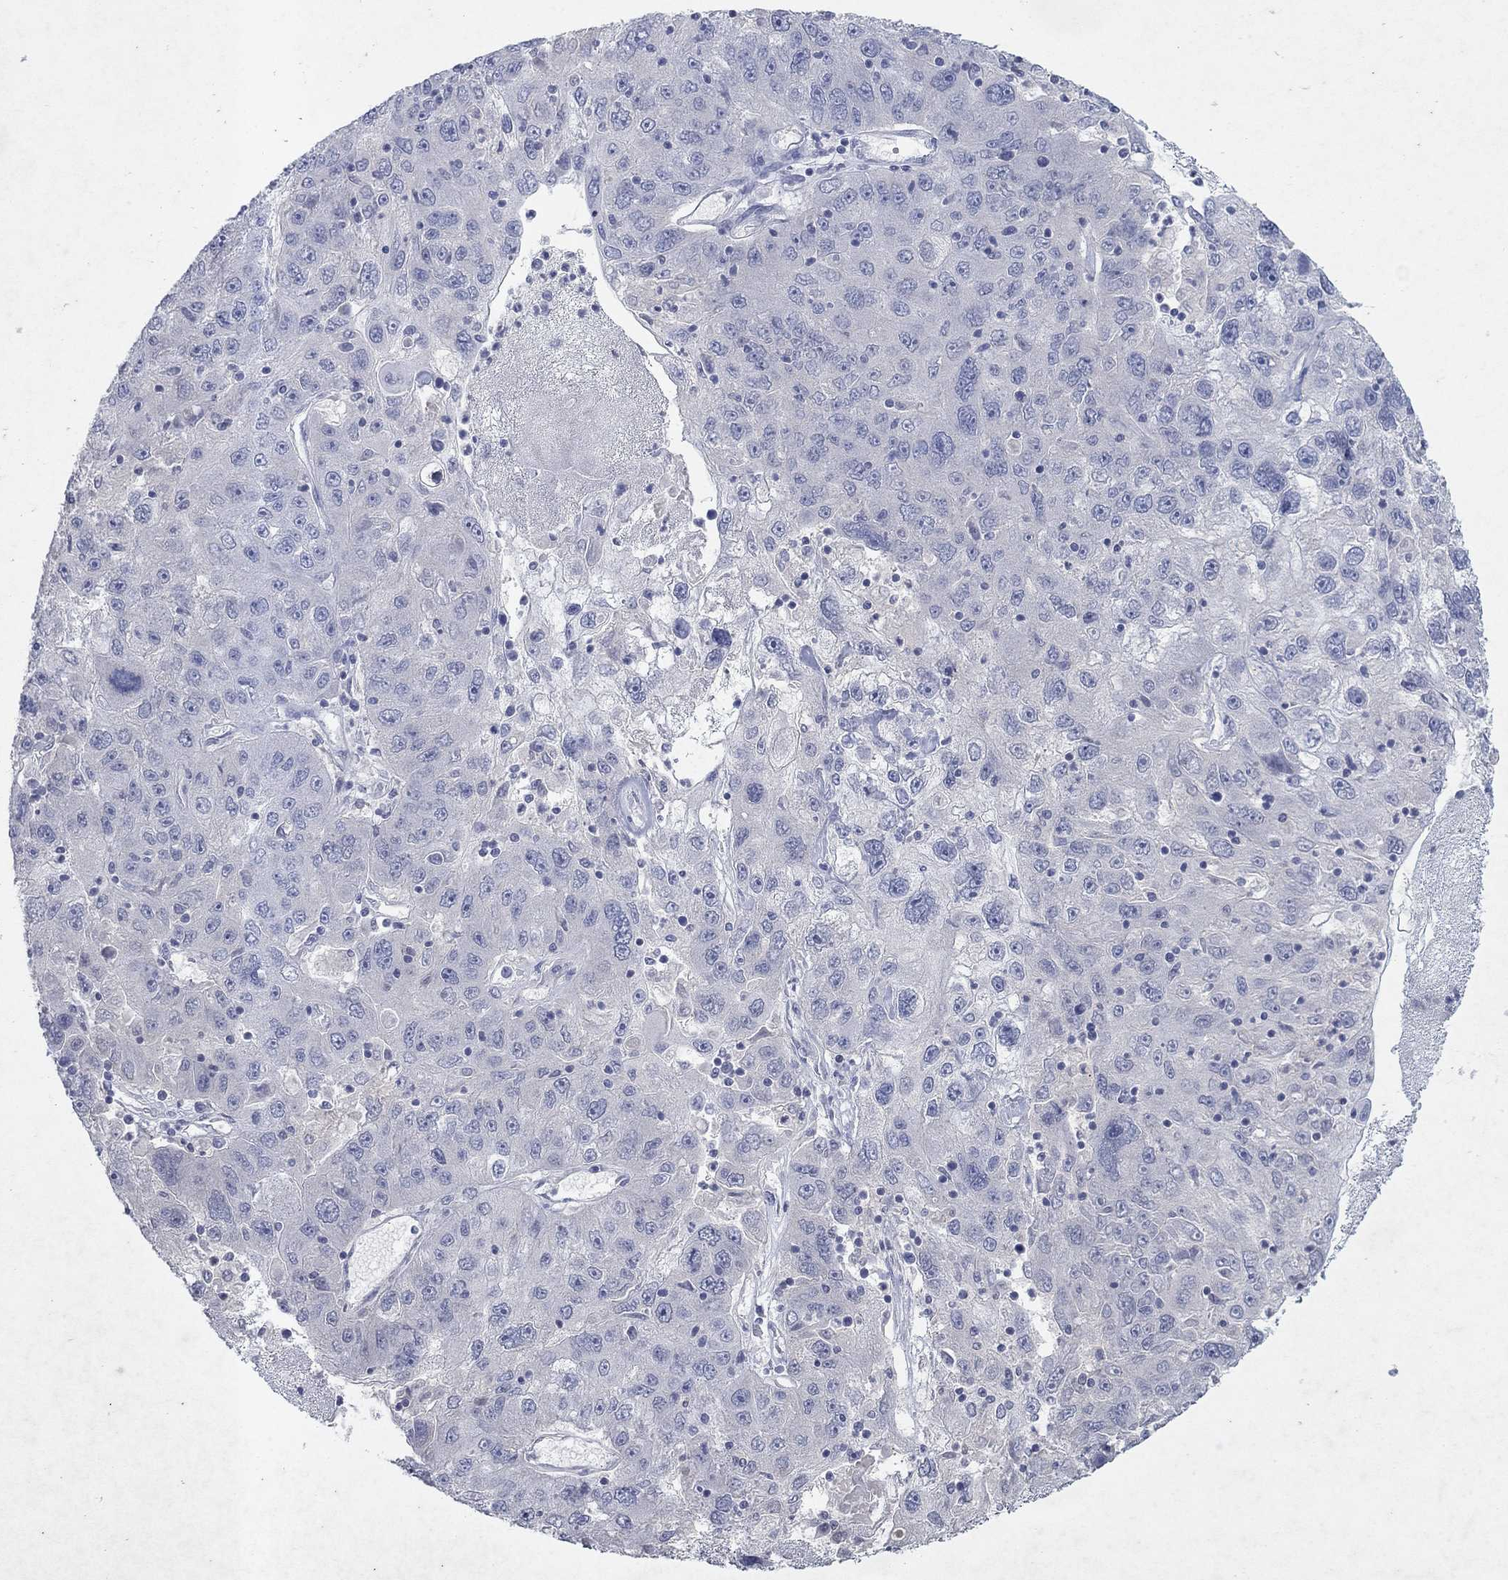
{"staining": {"intensity": "negative", "quantity": "none", "location": "none"}, "tissue": "stomach cancer", "cell_type": "Tumor cells", "image_type": "cancer", "snomed": [{"axis": "morphology", "description": "Adenocarcinoma, NOS"}, {"axis": "topography", "description": "Stomach"}], "caption": "This is an immunohistochemistry photomicrograph of stomach adenocarcinoma. There is no positivity in tumor cells.", "gene": "KRT40", "patient": {"sex": "male", "age": 56}}